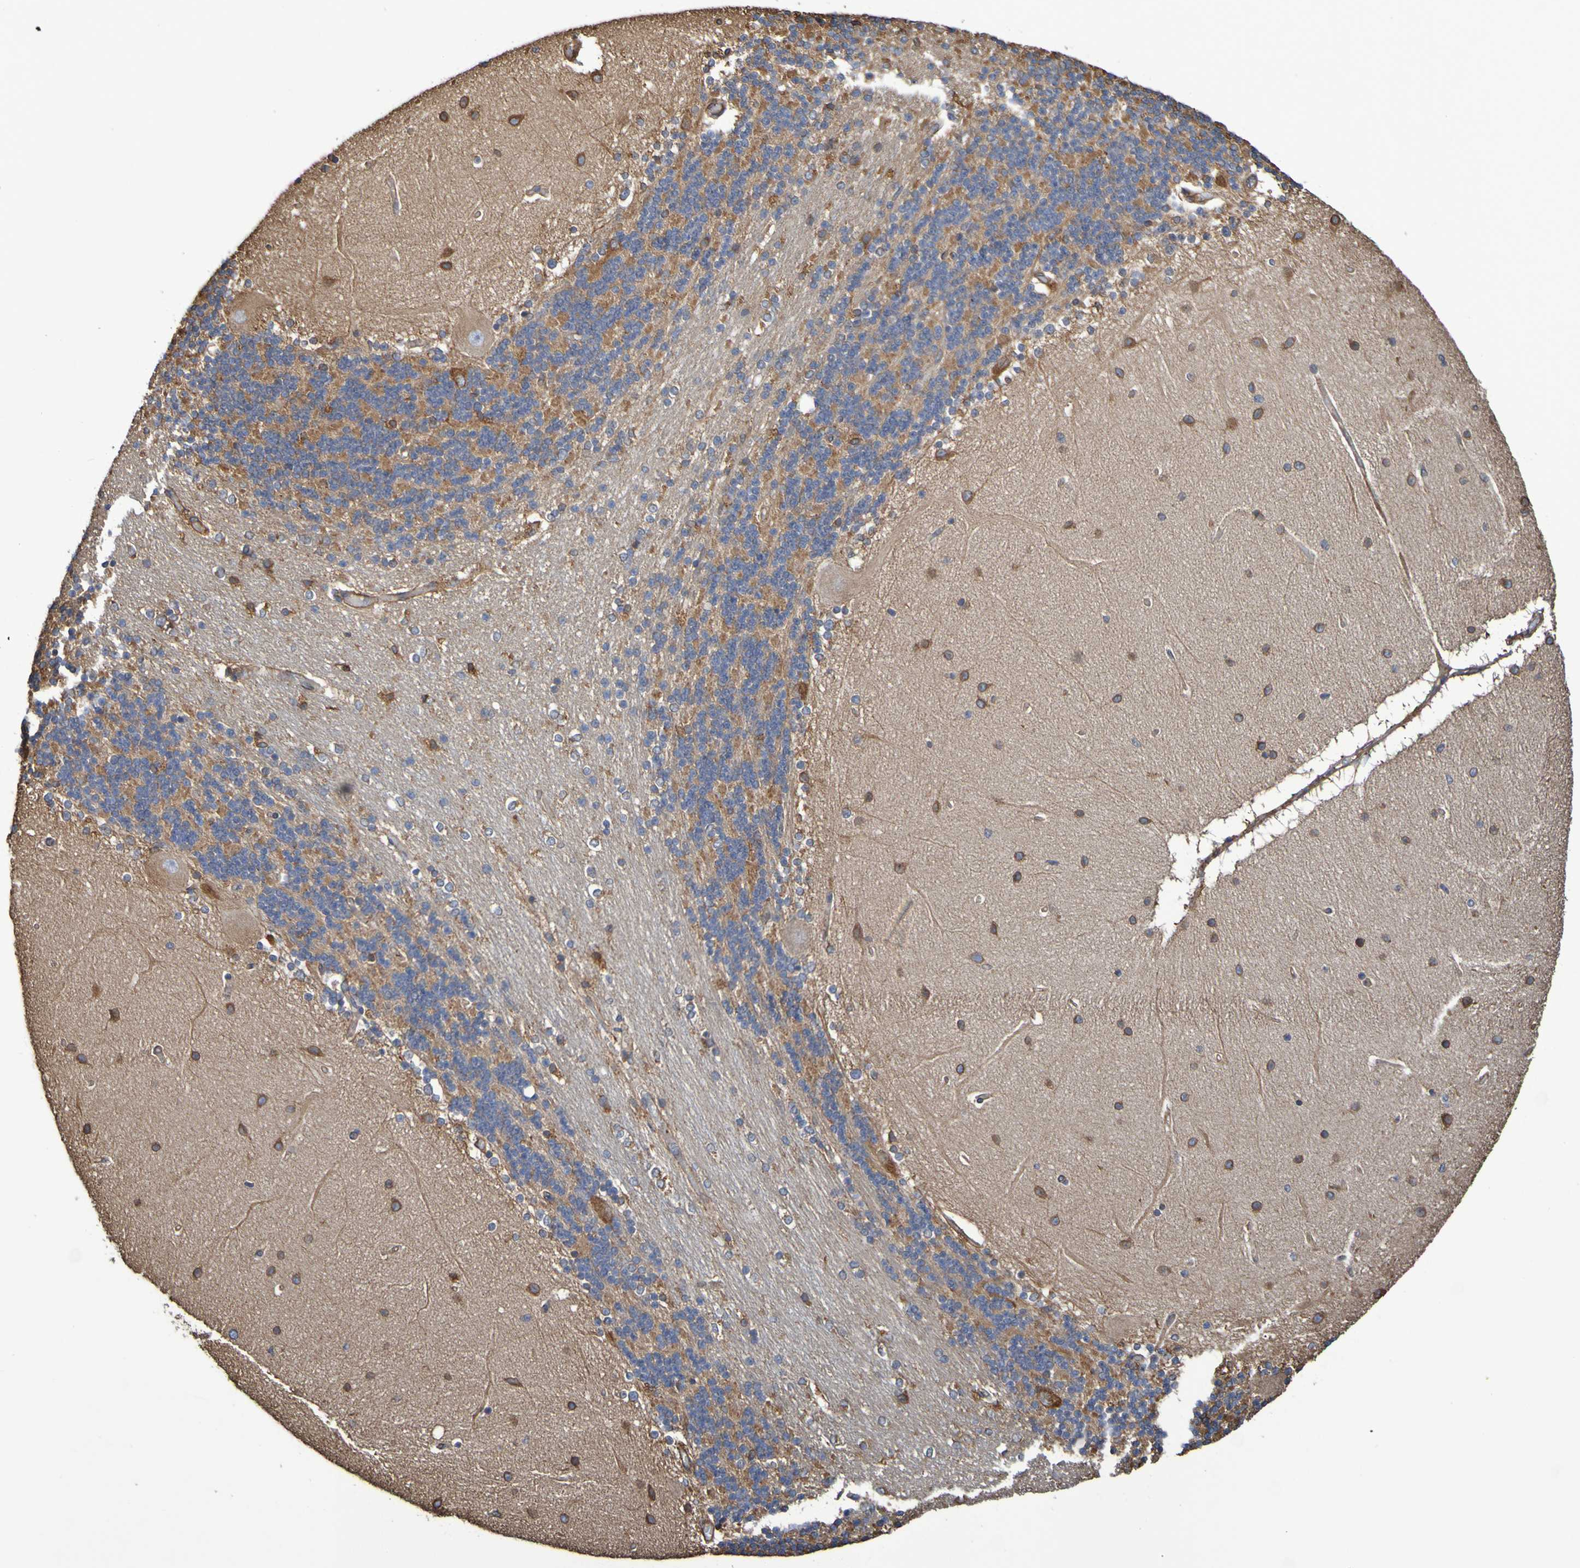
{"staining": {"intensity": "moderate", "quantity": ">75%", "location": "cytoplasmic/membranous"}, "tissue": "cerebellum", "cell_type": "Cells in granular layer", "image_type": "normal", "snomed": [{"axis": "morphology", "description": "Normal tissue, NOS"}, {"axis": "topography", "description": "Cerebellum"}], "caption": "Immunohistochemical staining of unremarkable human cerebellum shows moderate cytoplasmic/membranous protein staining in about >75% of cells in granular layer.", "gene": "RAB11A", "patient": {"sex": "female", "age": 54}}